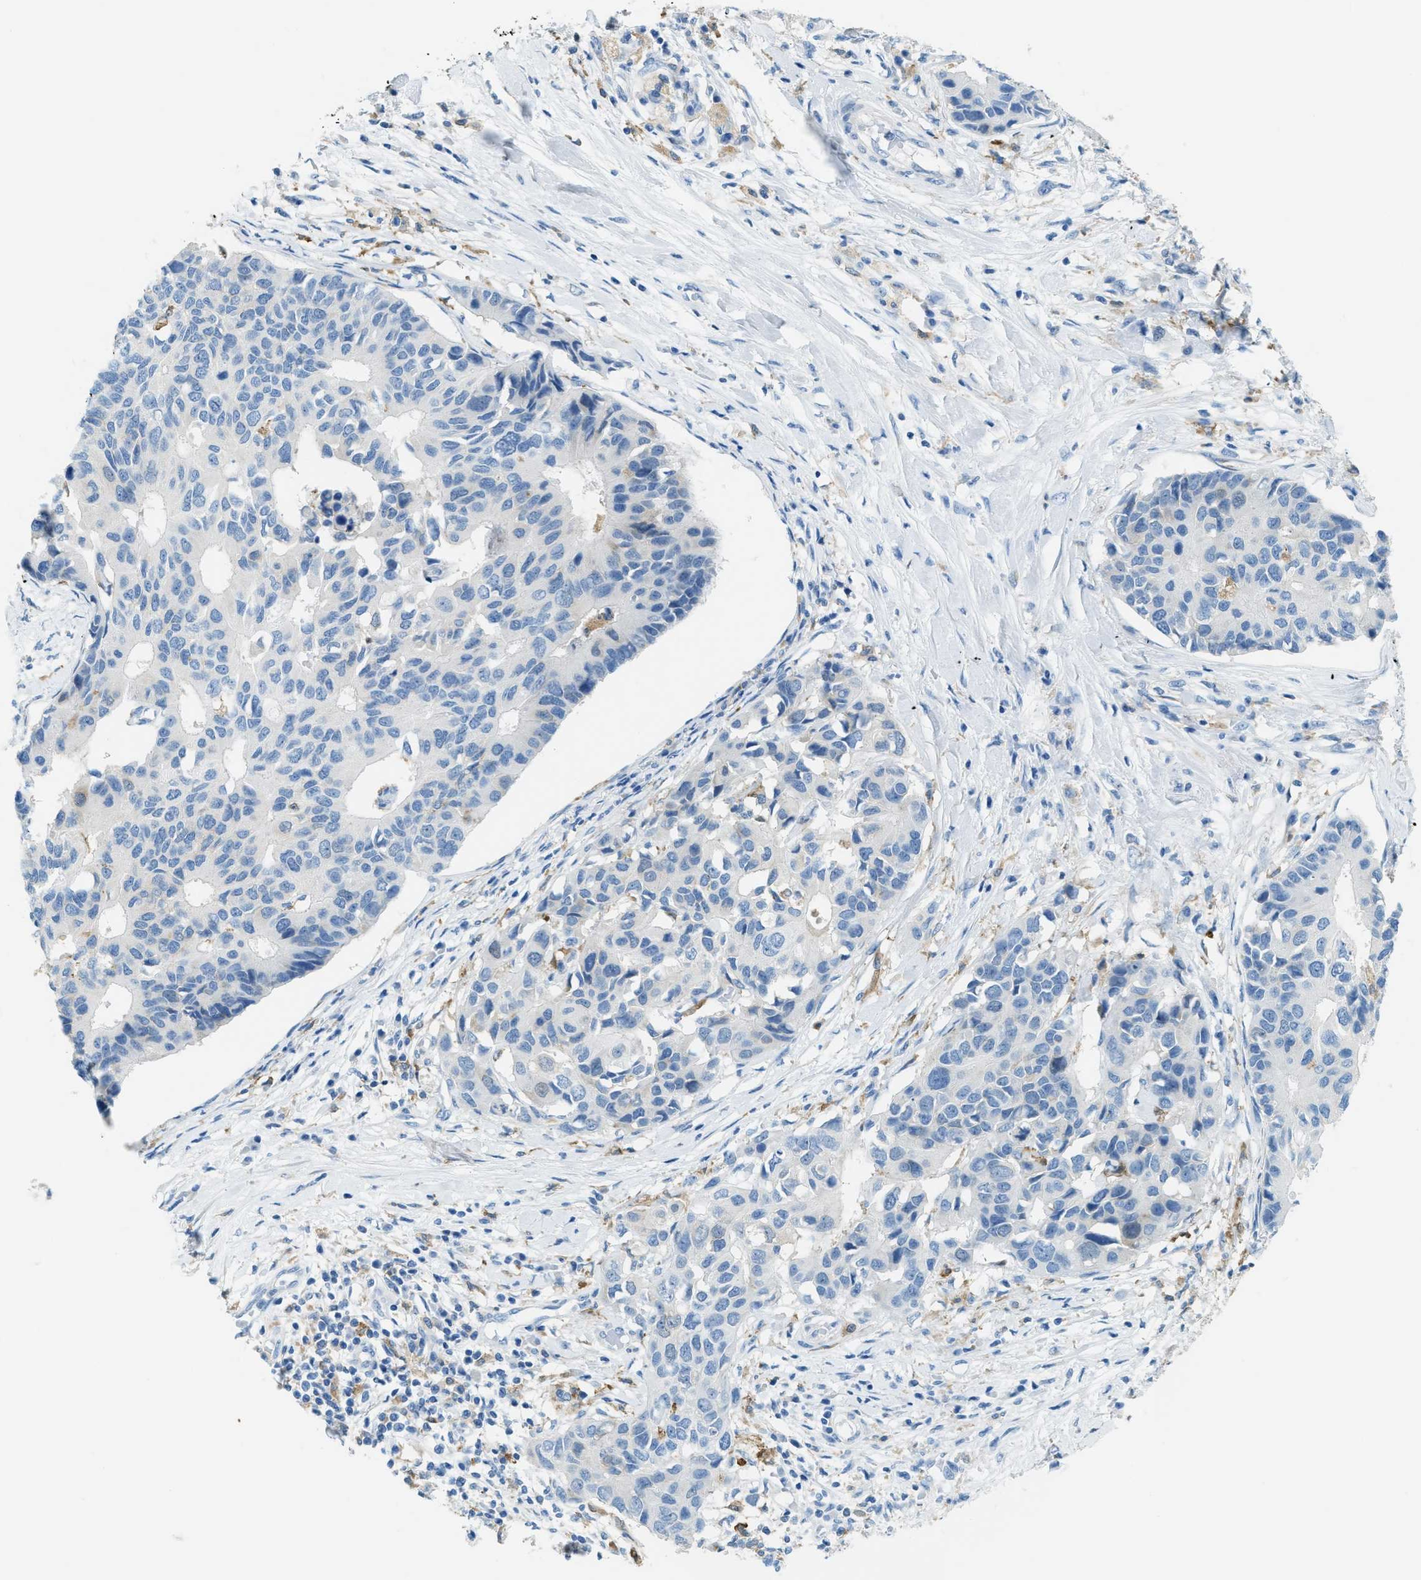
{"staining": {"intensity": "negative", "quantity": "none", "location": "none"}, "tissue": "pancreatic cancer", "cell_type": "Tumor cells", "image_type": "cancer", "snomed": [{"axis": "morphology", "description": "Adenocarcinoma, NOS"}, {"axis": "topography", "description": "Pancreas"}], "caption": "A histopathology image of pancreatic cancer (adenocarcinoma) stained for a protein demonstrates no brown staining in tumor cells.", "gene": "MATCAP2", "patient": {"sex": "female", "age": 56}}